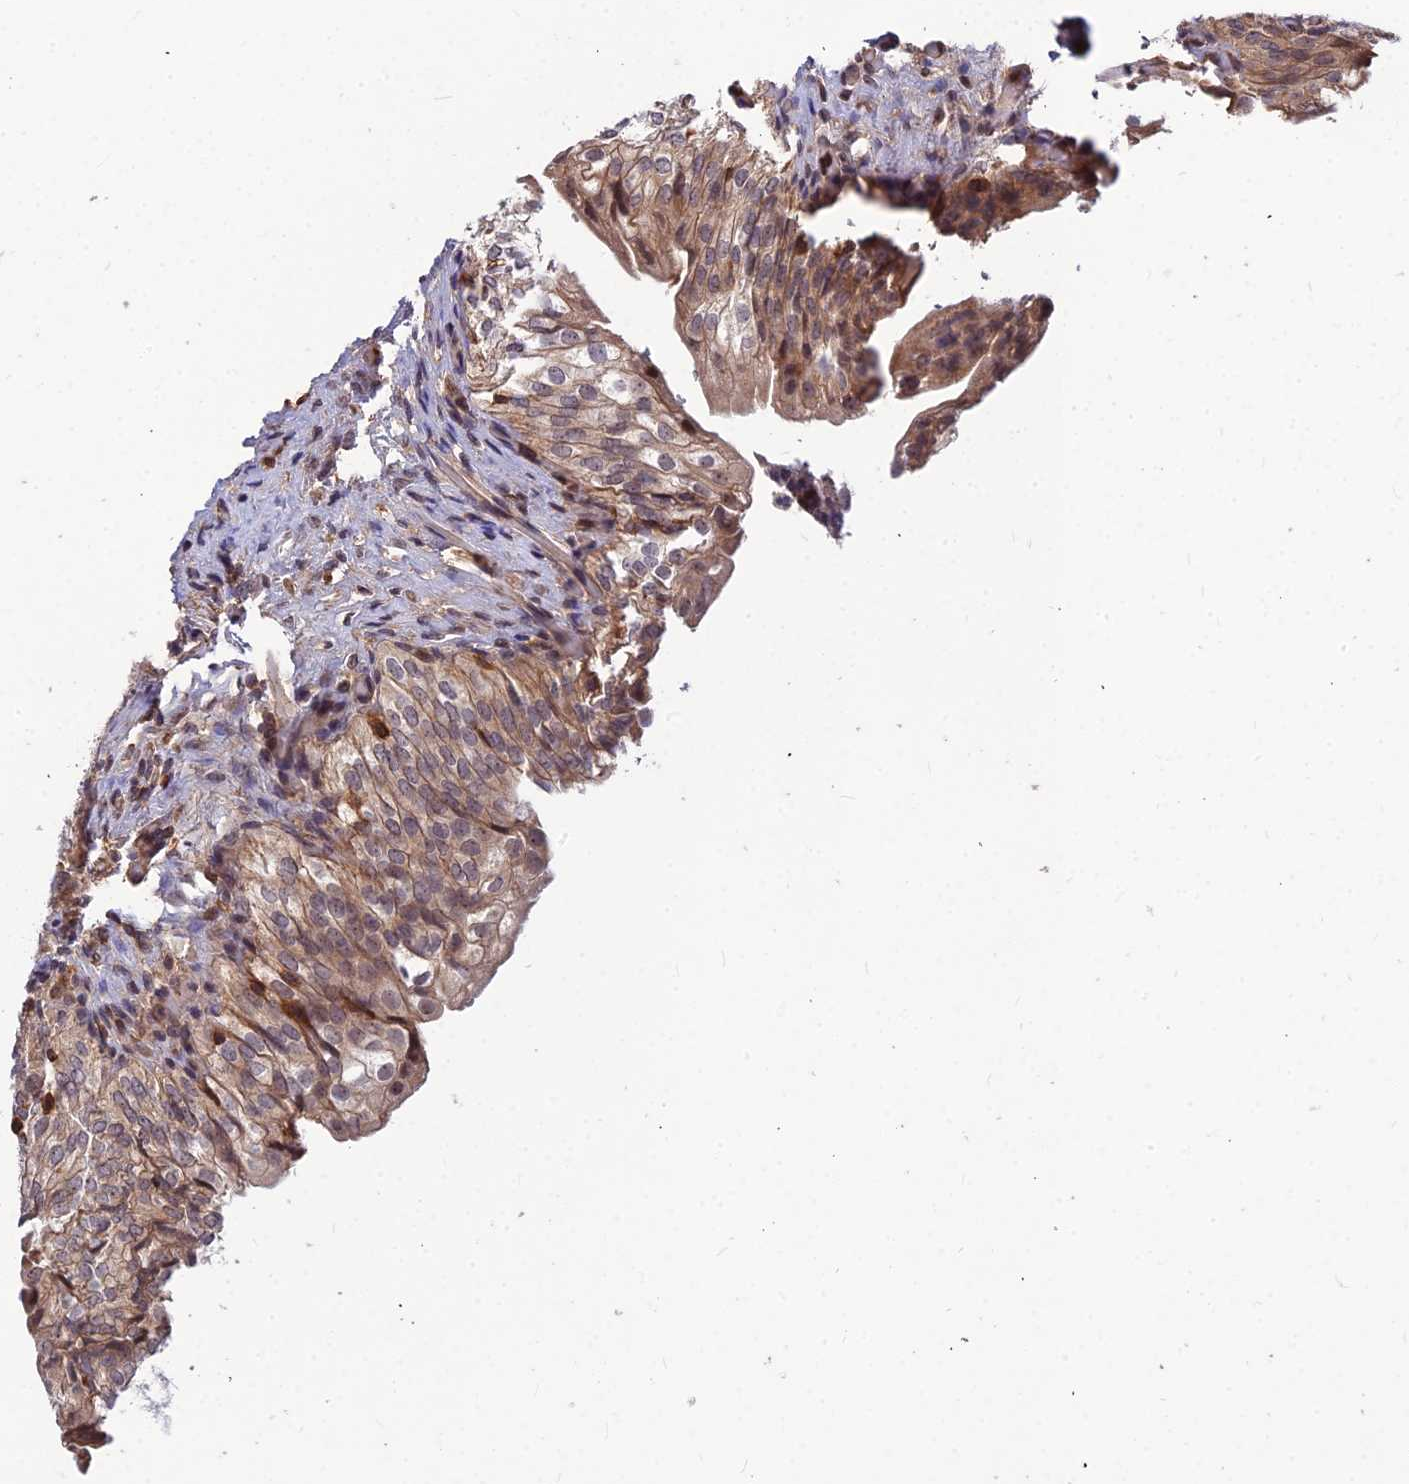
{"staining": {"intensity": "weak", "quantity": ">75%", "location": "cytoplasmic/membranous"}, "tissue": "urinary bladder", "cell_type": "Urothelial cells", "image_type": "normal", "snomed": [{"axis": "morphology", "description": "Normal tissue, NOS"}, {"axis": "topography", "description": "Urinary bladder"}], "caption": "Urinary bladder stained with DAB immunohistochemistry reveals low levels of weak cytoplasmic/membranous positivity in about >75% of urothelial cells.", "gene": "ZNF467", "patient": {"sex": "male", "age": 55}}